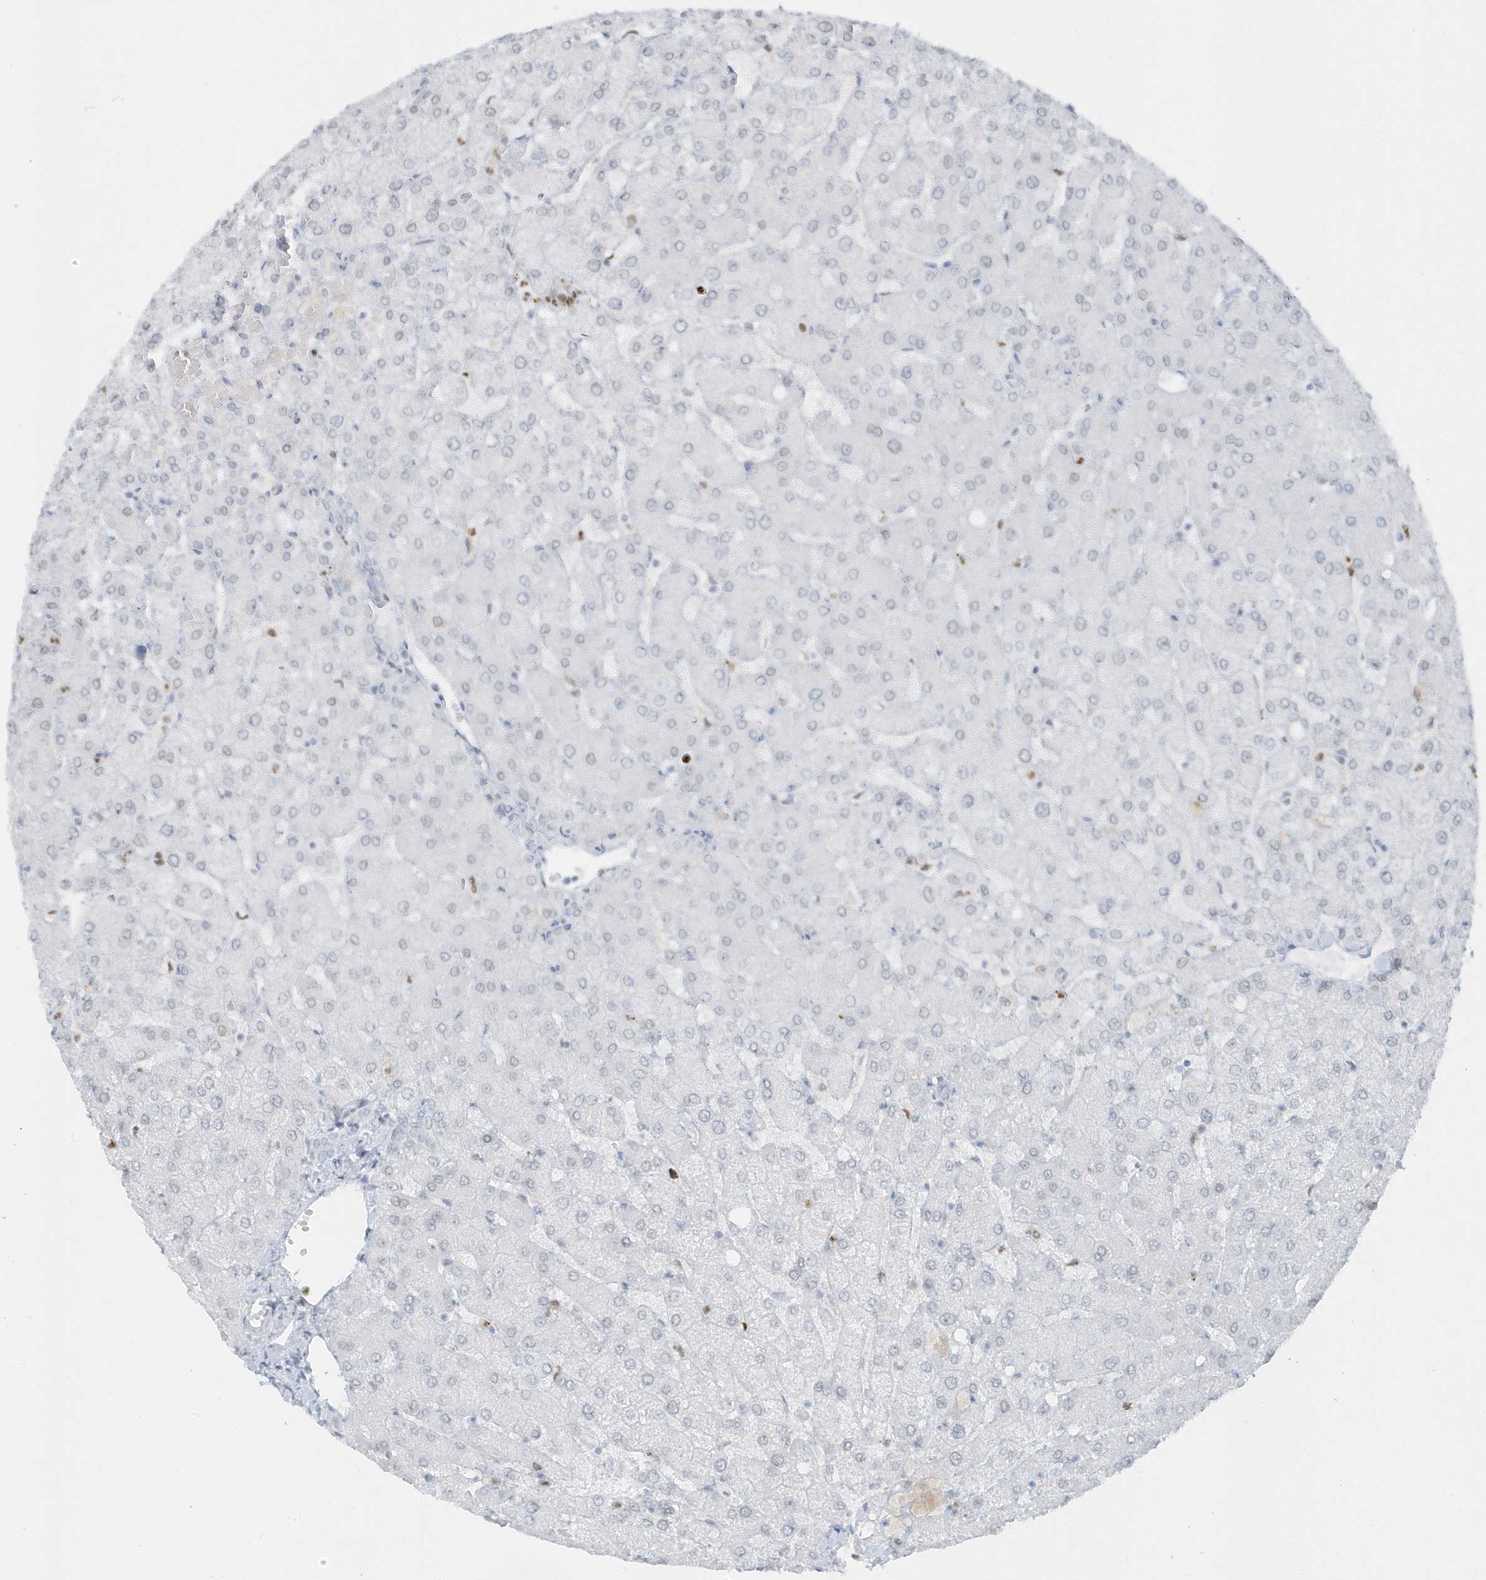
{"staining": {"intensity": "negative", "quantity": "none", "location": "none"}, "tissue": "liver", "cell_type": "Cholangiocytes", "image_type": "normal", "snomed": [{"axis": "morphology", "description": "Normal tissue, NOS"}, {"axis": "topography", "description": "Liver"}], "caption": "DAB (3,3'-diaminobenzidine) immunohistochemical staining of unremarkable human liver shows no significant positivity in cholangiocytes.", "gene": "SMIM34", "patient": {"sex": "female", "age": 54}}